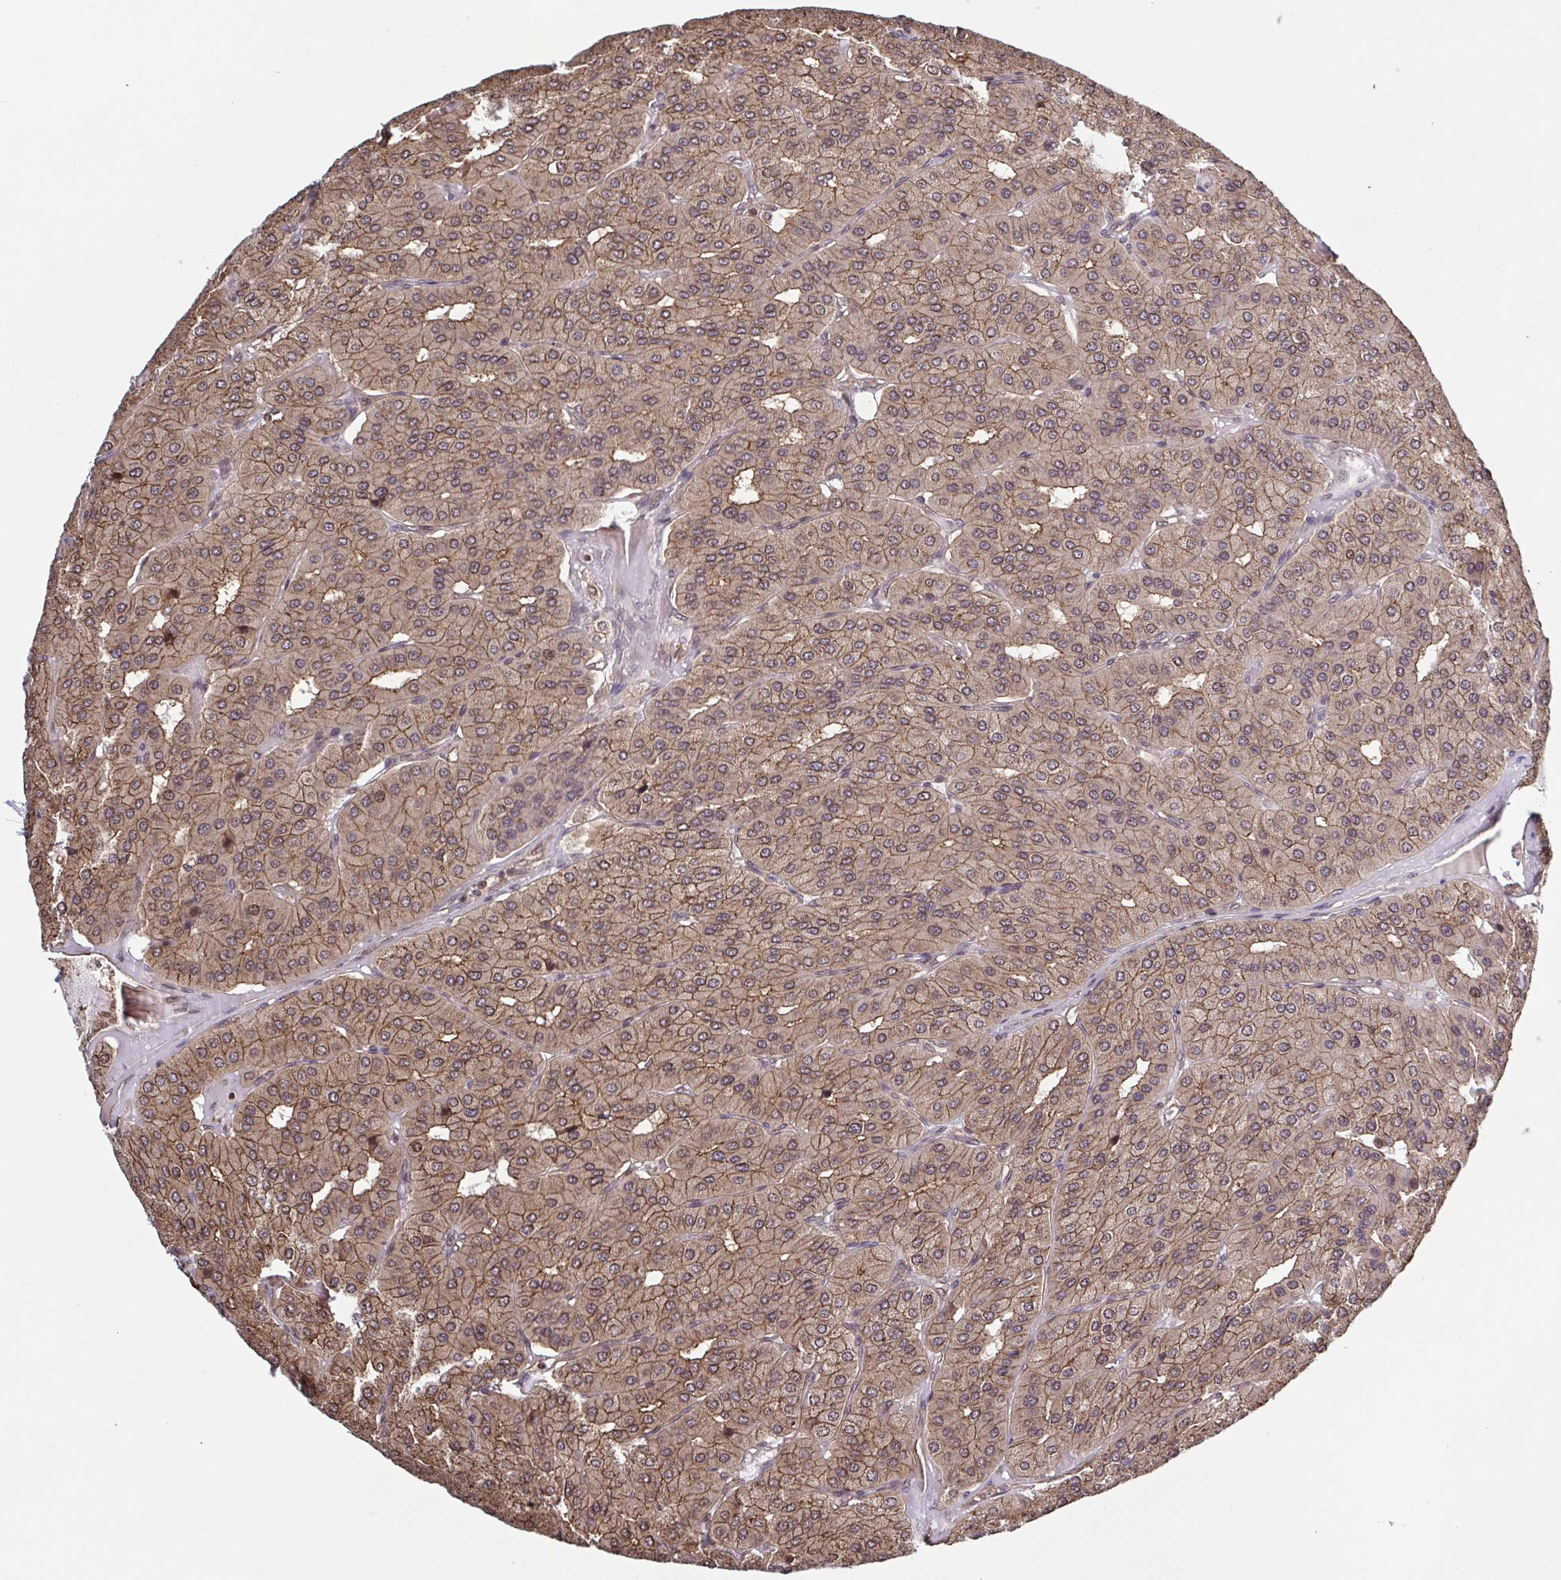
{"staining": {"intensity": "moderate", "quantity": ">75%", "location": "cytoplasmic/membranous"}, "tissue": "parathyroid gland", "cell_type": "Glandular cells", "image_type": "normal", "snomed": [{"axis": "morphology", "description": "Normal tissue, NOS"}, {"axis": "morphology", "description": "Adenoma, NOS"}, {"axis": "topography", "description": "Parathyroid gland"}], "caption": "Protein expression by immunohistochemistry demonstrates moderate cytoplasmic/membranous staining in about >75% of glandular cells in benign parathyroid gland.", "gene": "SEC63", "patient": {"sex": "female", "age": 86}}